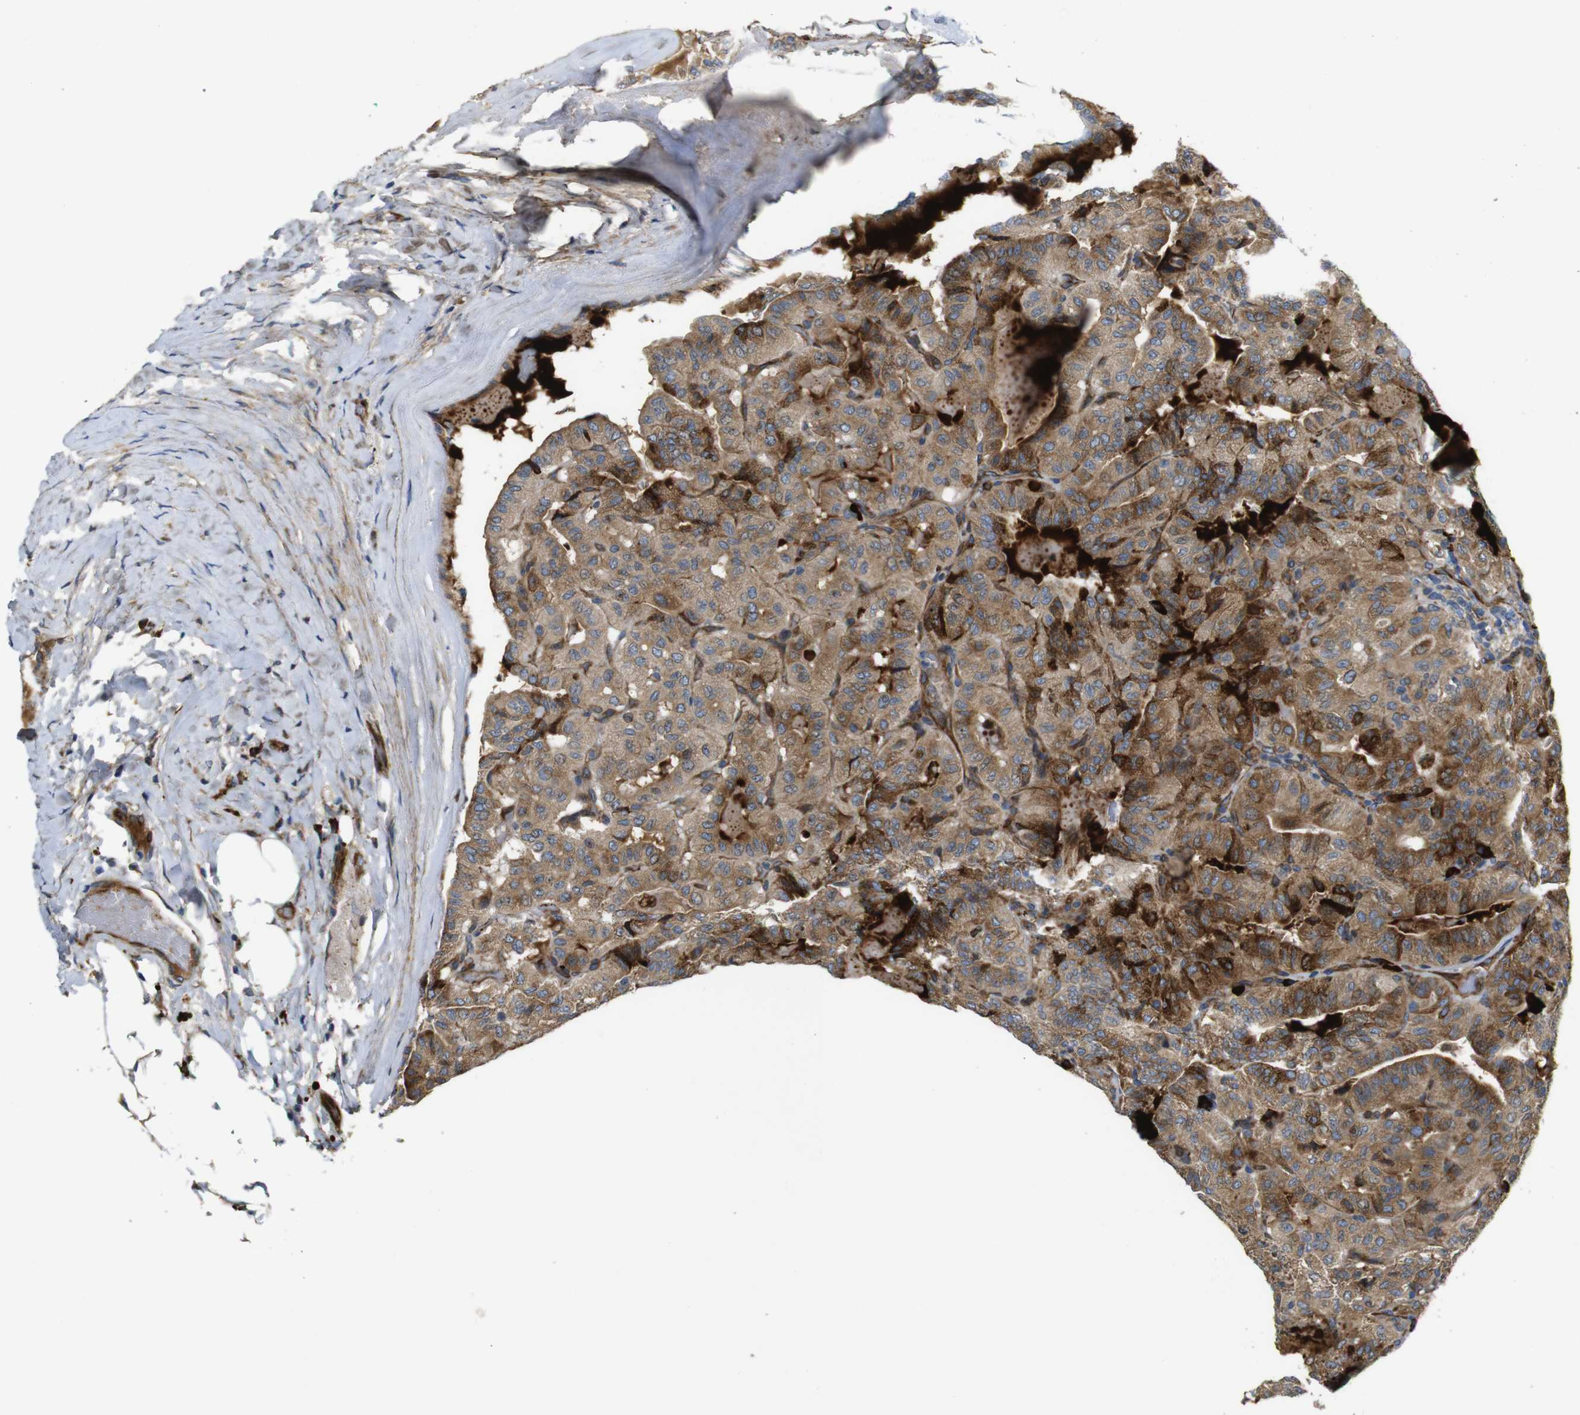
{"staining": {"intensity": "moderate", "quantity": ">75%", "location": "cytoplasmic/membranous"}, "tissue": "thyroid cancer", "cell_type": "Tumor cells", "image_type": "cancer", "snomed": [{"axis": "morphology", "description": "Papillary adenocarcinoma, NOS"}, {"axis": "topography", "description": "Thyroid gland"}], "caption": "Tumor cells display medium levels of moderate cytoplasmic/membranous positivity in about >75% of cells in human thyroid papillary adenocarcinoma.", "gene": "UBE2G2", "patient": {"sex": "male", "age": 77}}